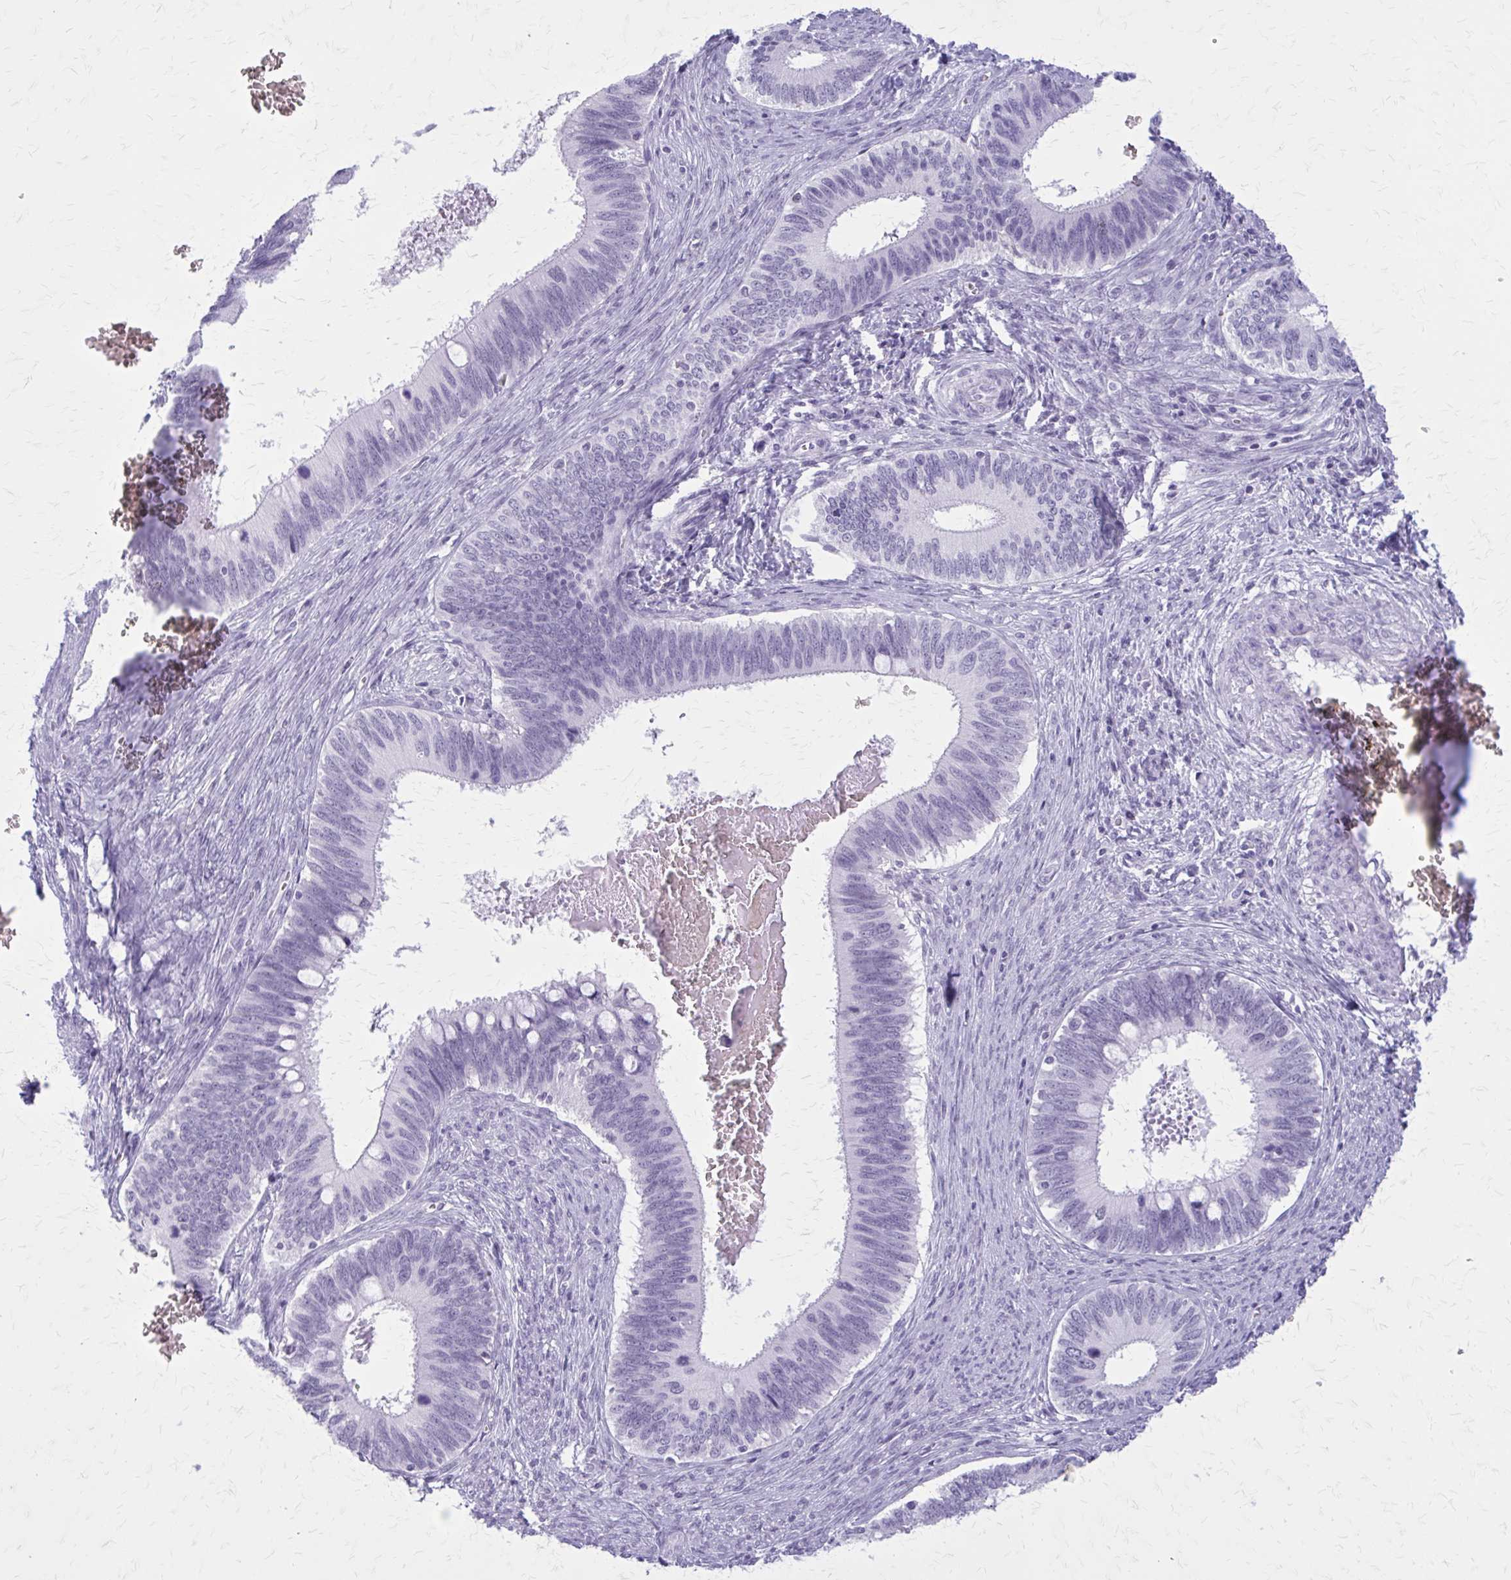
{"staining": {"intensity": "negative", "quantity": "none", "location": "none"}, "tissue": "cervical cancer", "cell_type": "Tumor cells", "image_type": "cancer", "snomed": [{"axis": "morphology", "description": "Adenocarcinoma, NOS"}, {"axis": "topography", "description": "Cervix"}], "caption": "Immunohistochemistry histopathology image of neoplastic tissue: cervical cancer stained with DAB demonstrates no significant protein expression in tumor cells. (Brightfield microscopy of DAB IHC at high magnification).", "gene": "GAD1", "patient": {"sex": "female", "age": 42}}